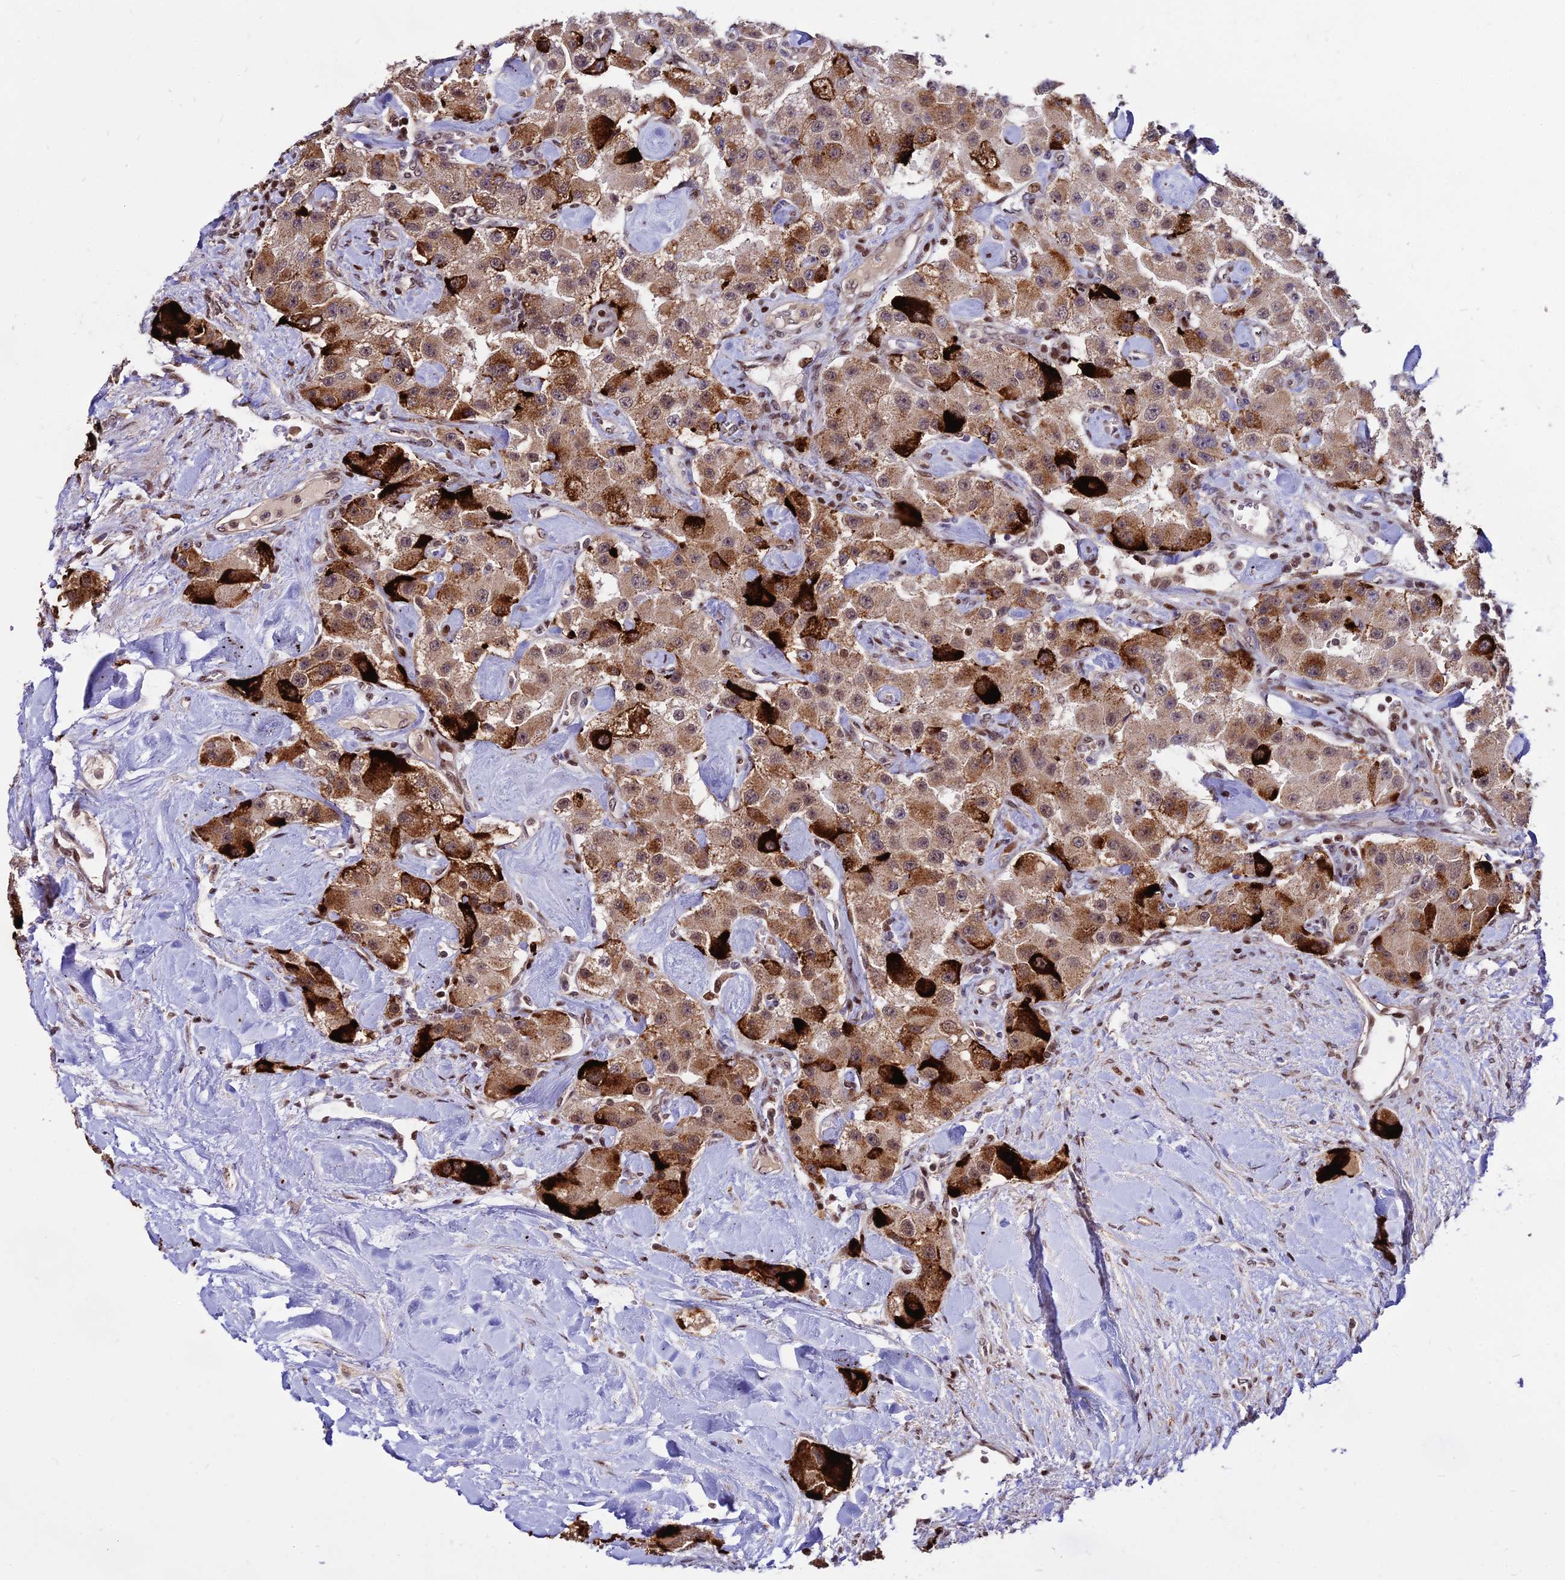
{"staining": {"intensity": "strong", "quantity": ">75%", "location": "cytoplasmic/membranous"}, "tissue": "carcinoid", "cell_type": "Tumor cells", "image_type": "cancer", "snomed": [{"axis": "morphology", "description": "Carcinoid, malignant, NOS"}, {"axis": "topography", "description": "Pancreas"}], "caption": "Human malignant carcinoid stained with a protein marker shows strong staining in tumor cells.", "gene": "CIB3", "patient": {"sex": "male", "age": 41}}